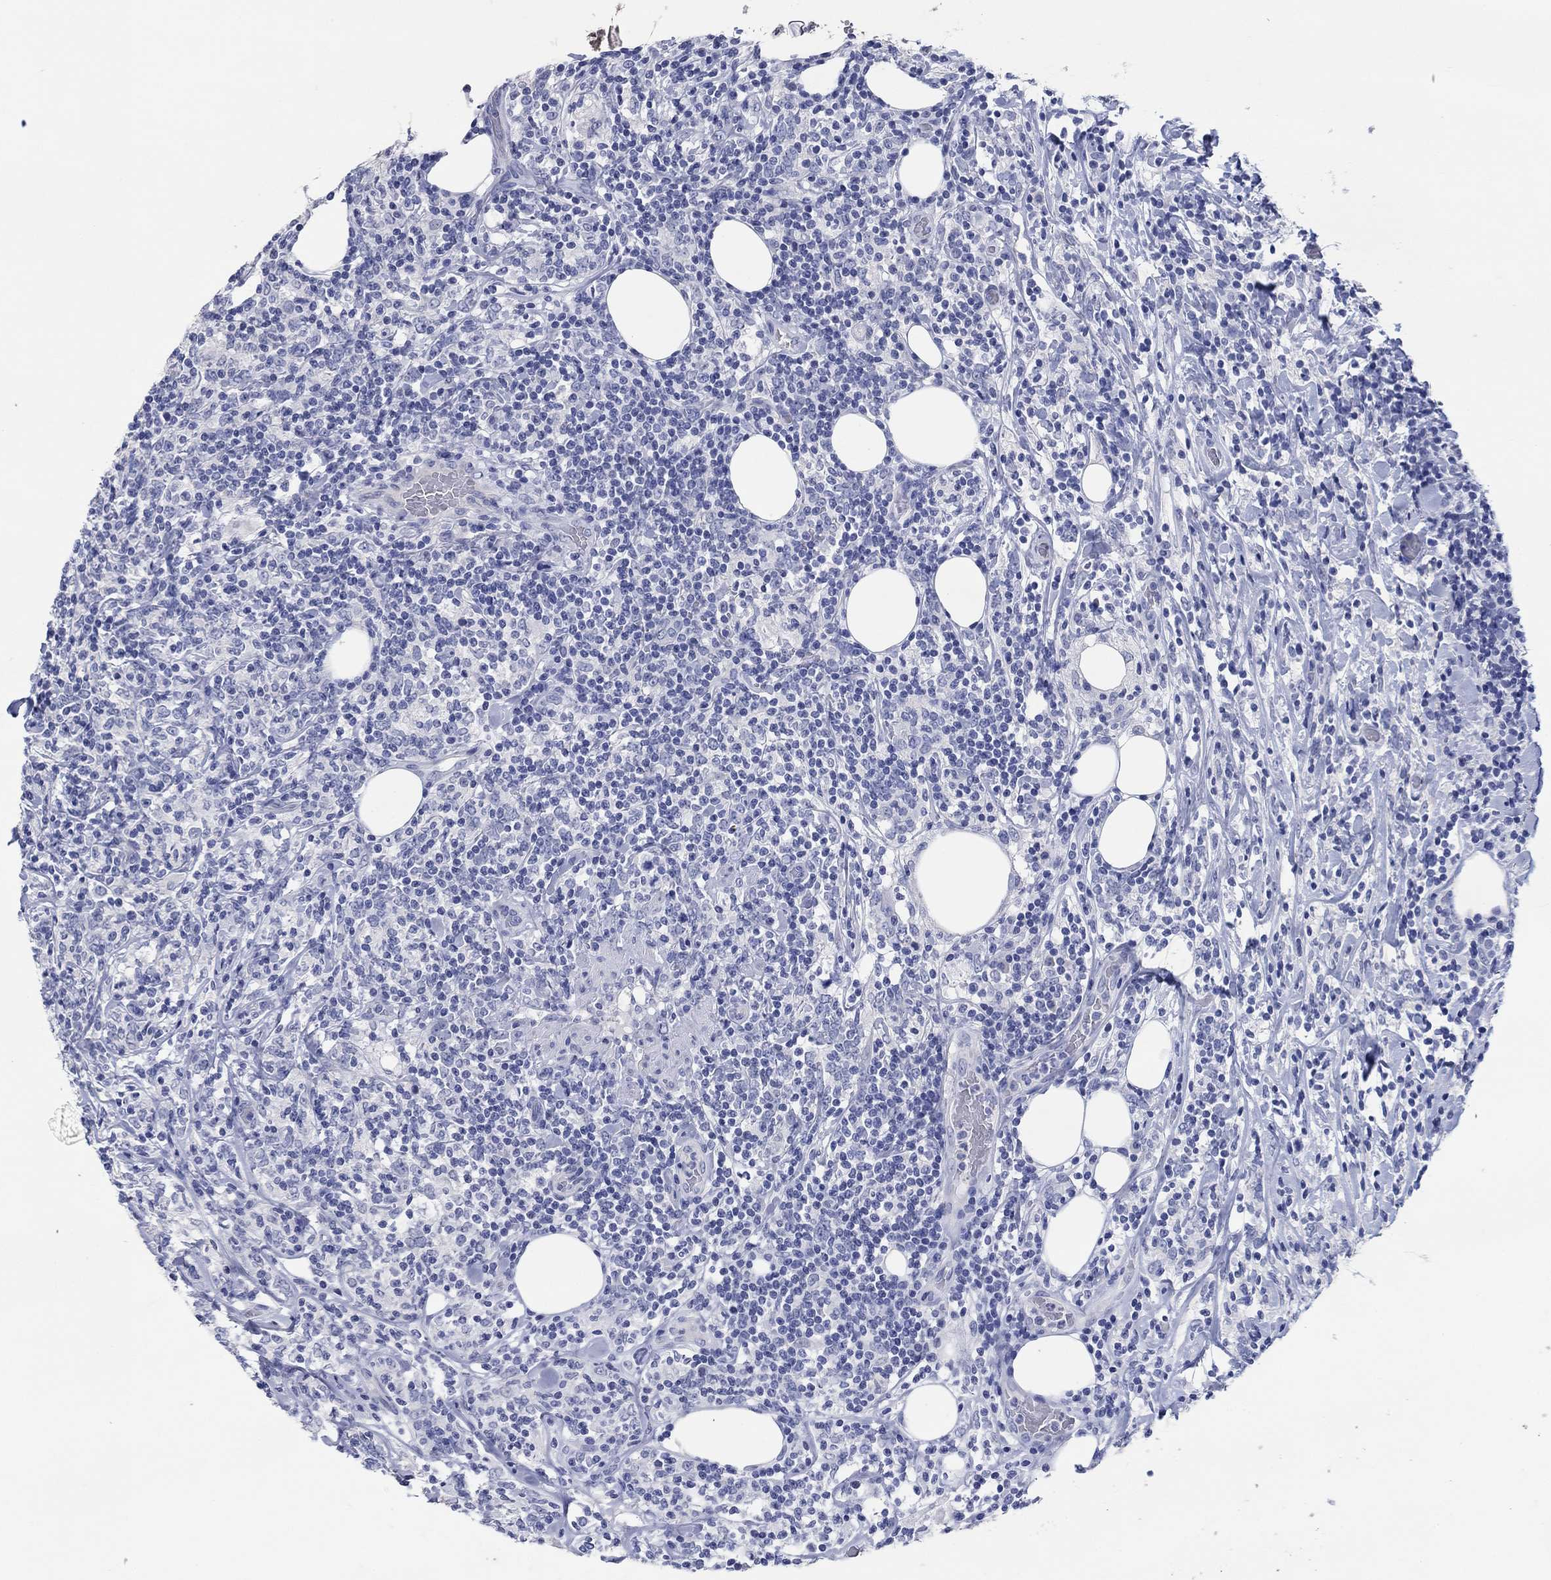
{"staining": {"intensity": "negative", "quantity": "none", "location": "none"}, "tissue": "lymphoma", "cell_type": "Tumor cells", "image_type": "cancer", "snomed": [{"axis": "morphology", "description": "Malignant lymphoma, non-Hodgkin's type, High grade"}, {"axis": "topography", "description": "Lymph node"}], "caption": "There is no significant positivity in tumor cells of lymphoma. (IHC, brightfield microscopy, high magnification).", "gene": "POU5F1", "patient": {"sex": "female", "age": 84}}